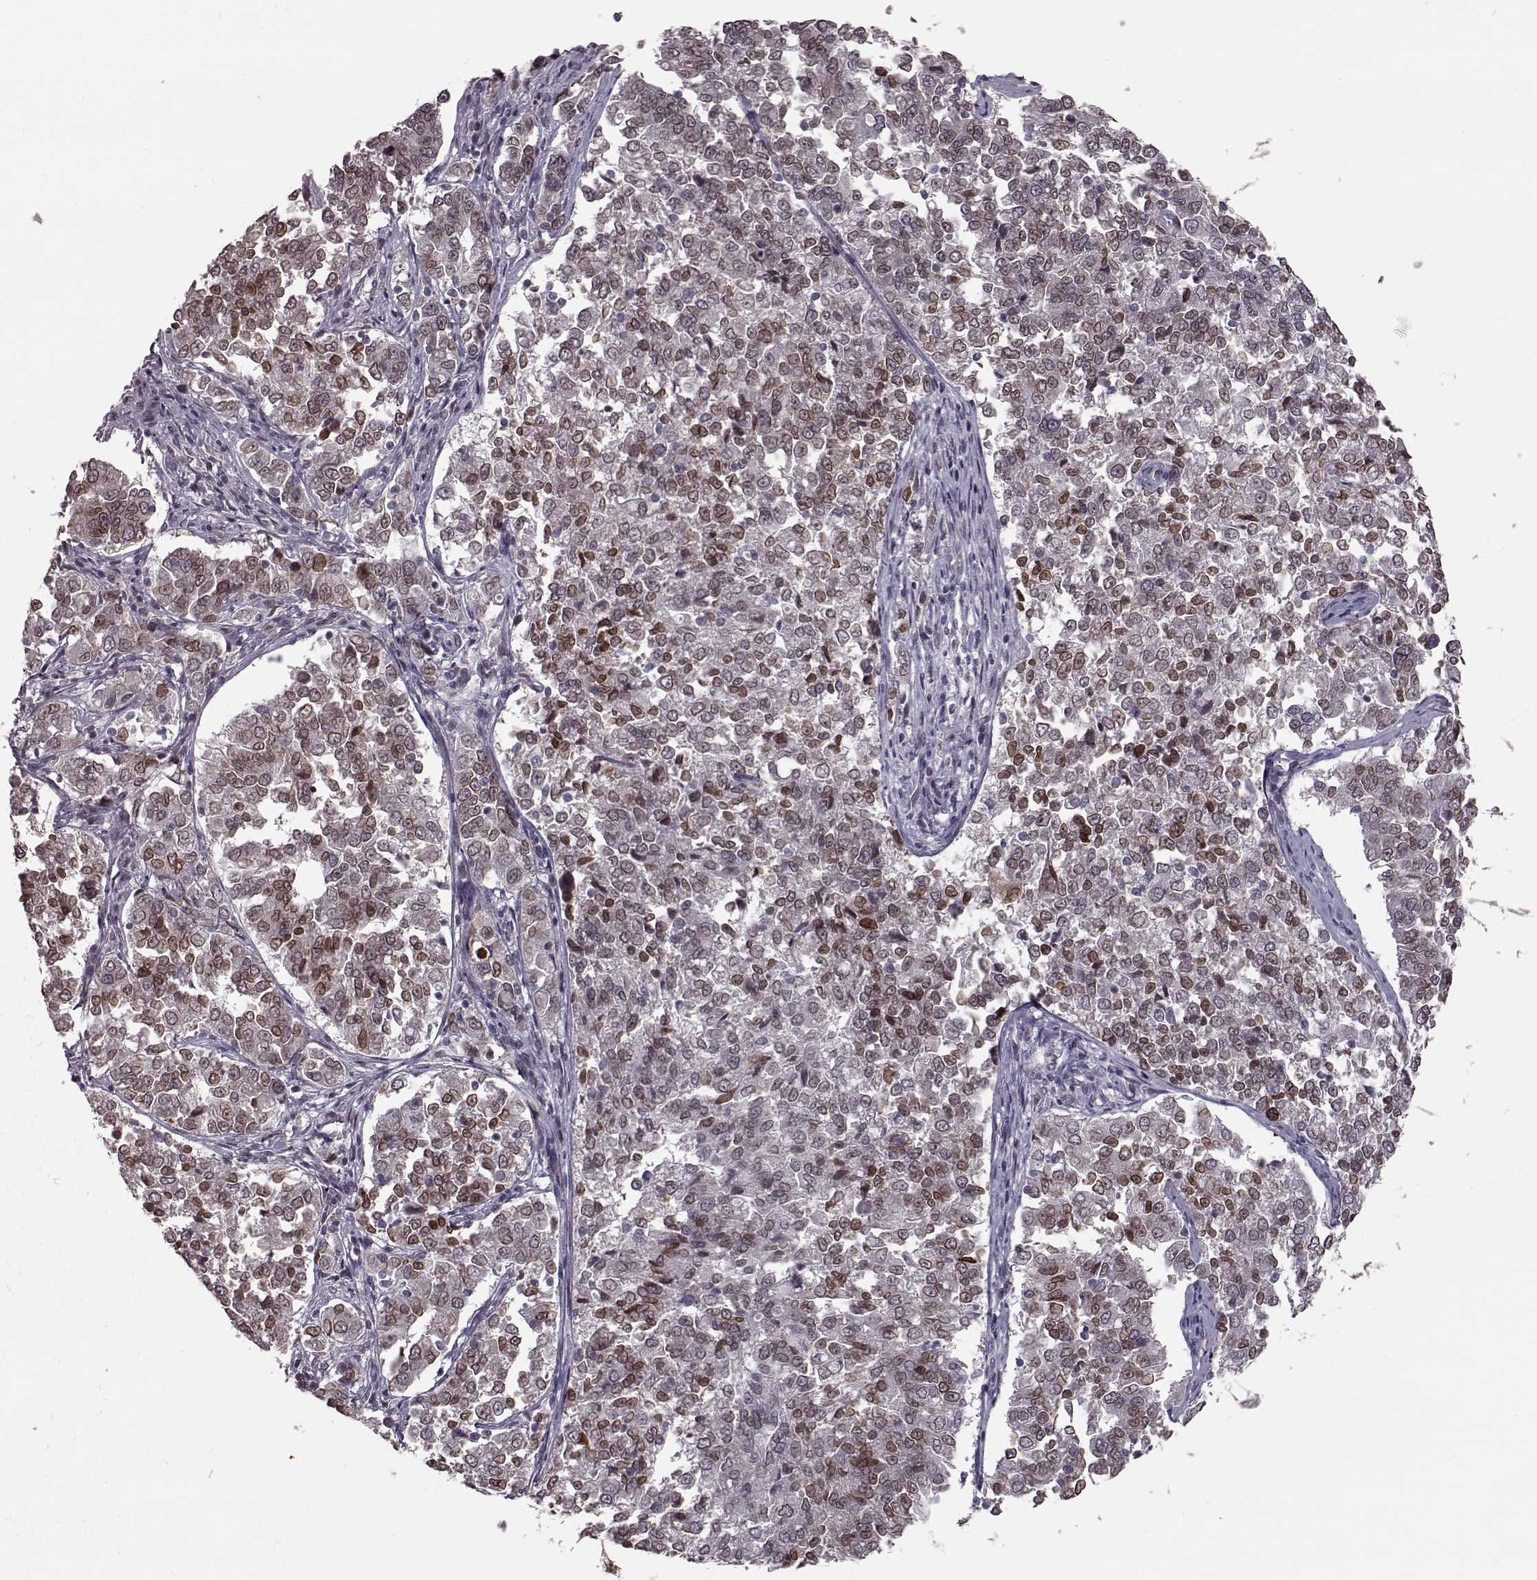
{"staining": {"intensity": "moderate", "quantity": "25%-75%", "location": "cytoplasmic/membranous,nuclear"}, "tissue": "endometrial cancer", "cell_type": "Tumor cells", "image_type": "cancer", "snomed": [{"axis": "morphology", "description": "Adenocarcinoma, NOS"}, {"axis": "topography", "description": "Endometrium"}], "caption": "The photomicrograph displays staining of endometrial cancer (adenocarcinoma), revealing moderate cytoplasmic/membranous and nuclear protein positivity (brown color) within tumor cells. The staining is performed using DAB brown chromogen to label protein expression. The nuclei are counter-stained blue using hematoxylin.", "gene": "NUP37", "patient": {"sex": "female", "age": 43}}